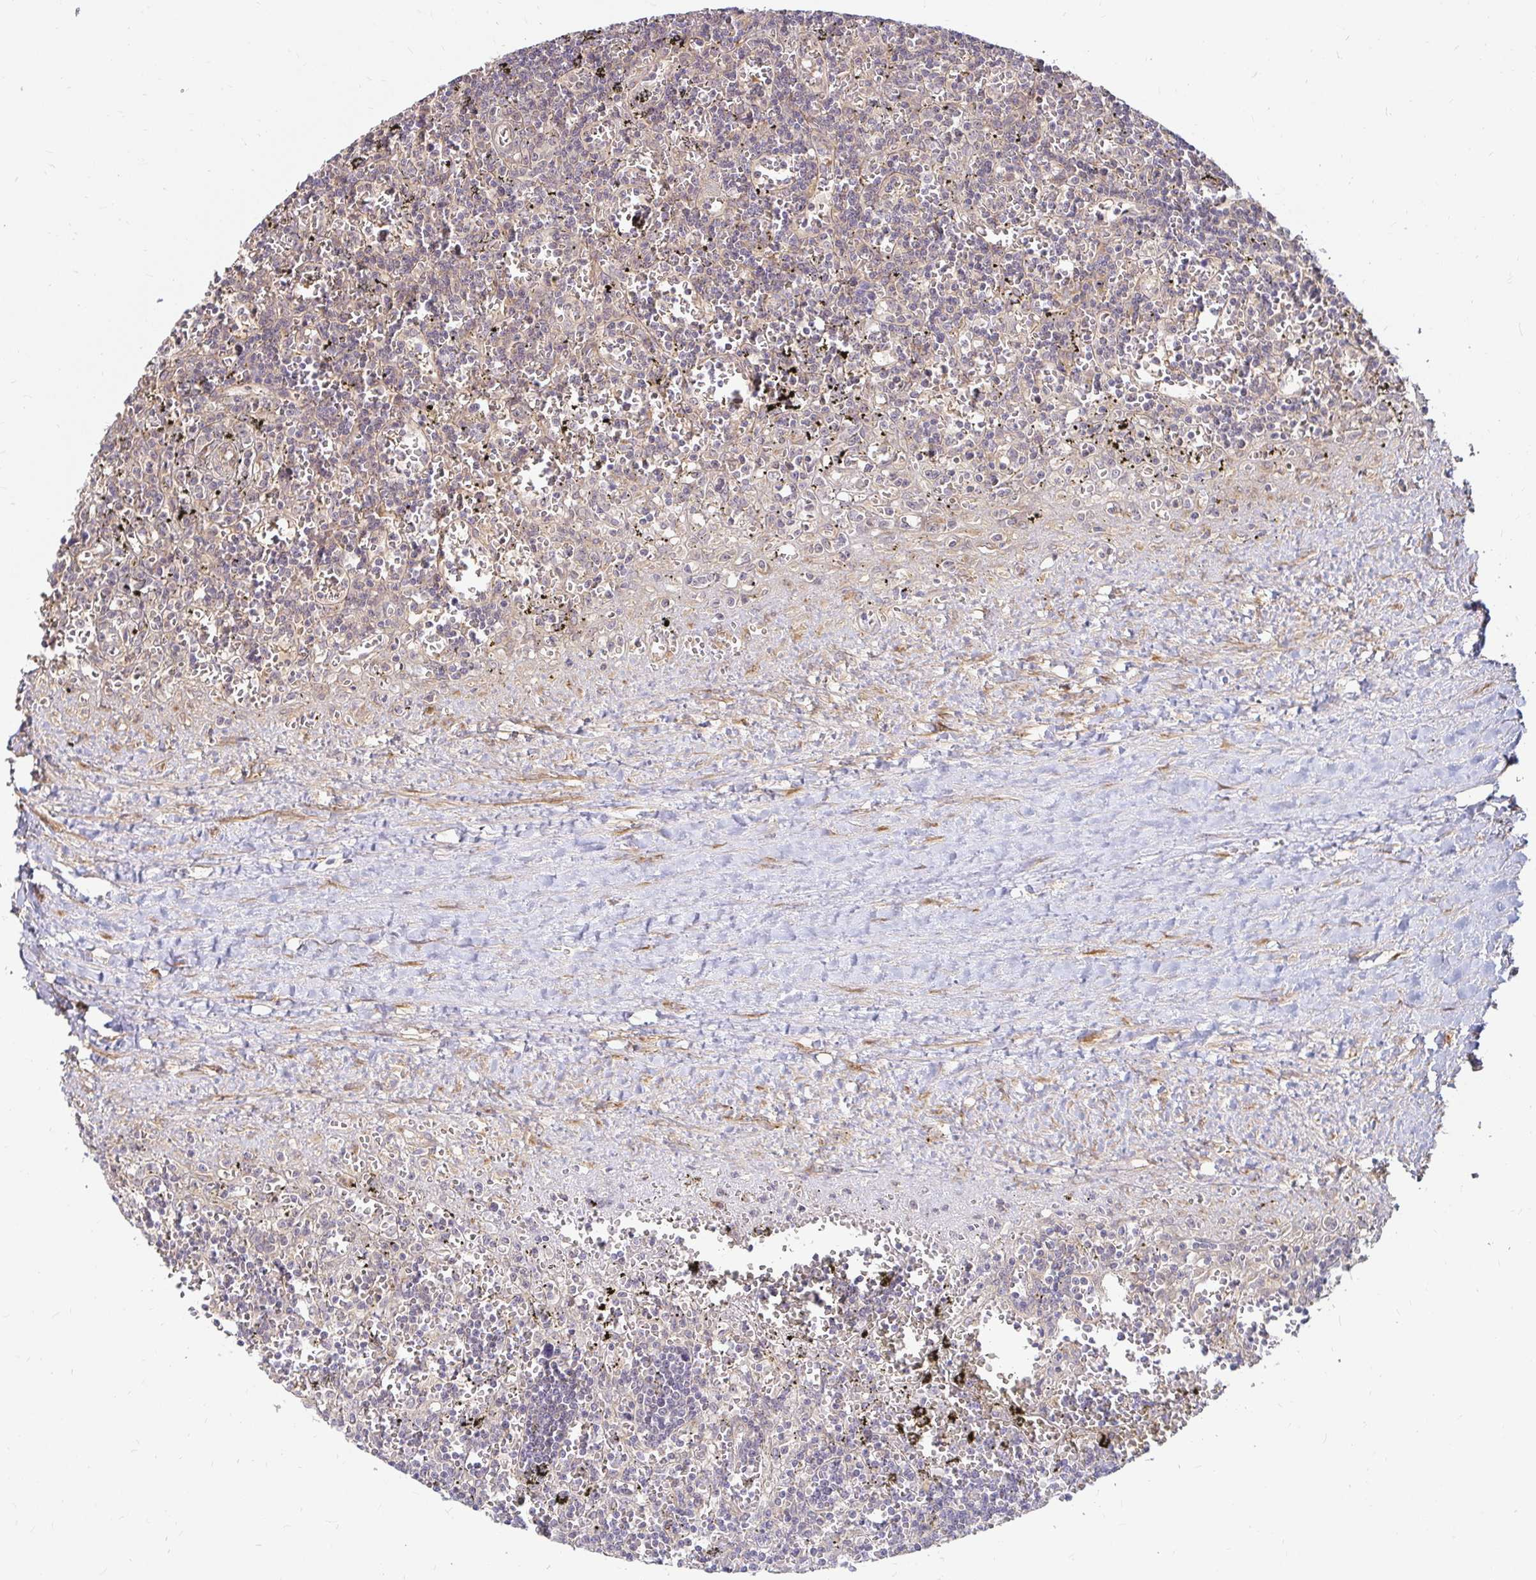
{"staining": {"intensity": "negative", "quantity": "none", "location": "none"}, "tissue": "lymphoma", "cell_type": "Tumor cells", "image_type": "cancer", "snomed": [{"axis": "morphology", "description": "Malignant lymphoma, non-Hodgkin's type, Low grade"}, {"axis": "topography", "description": "Spleen"}], "caption": "DAB (3,3'-diaminobenzidine) immunohistochemical staining of lymphoma displays no significant staining in tumor cells.", "gene": "CAST", "patient": {"sex": "male", "age": 60}}